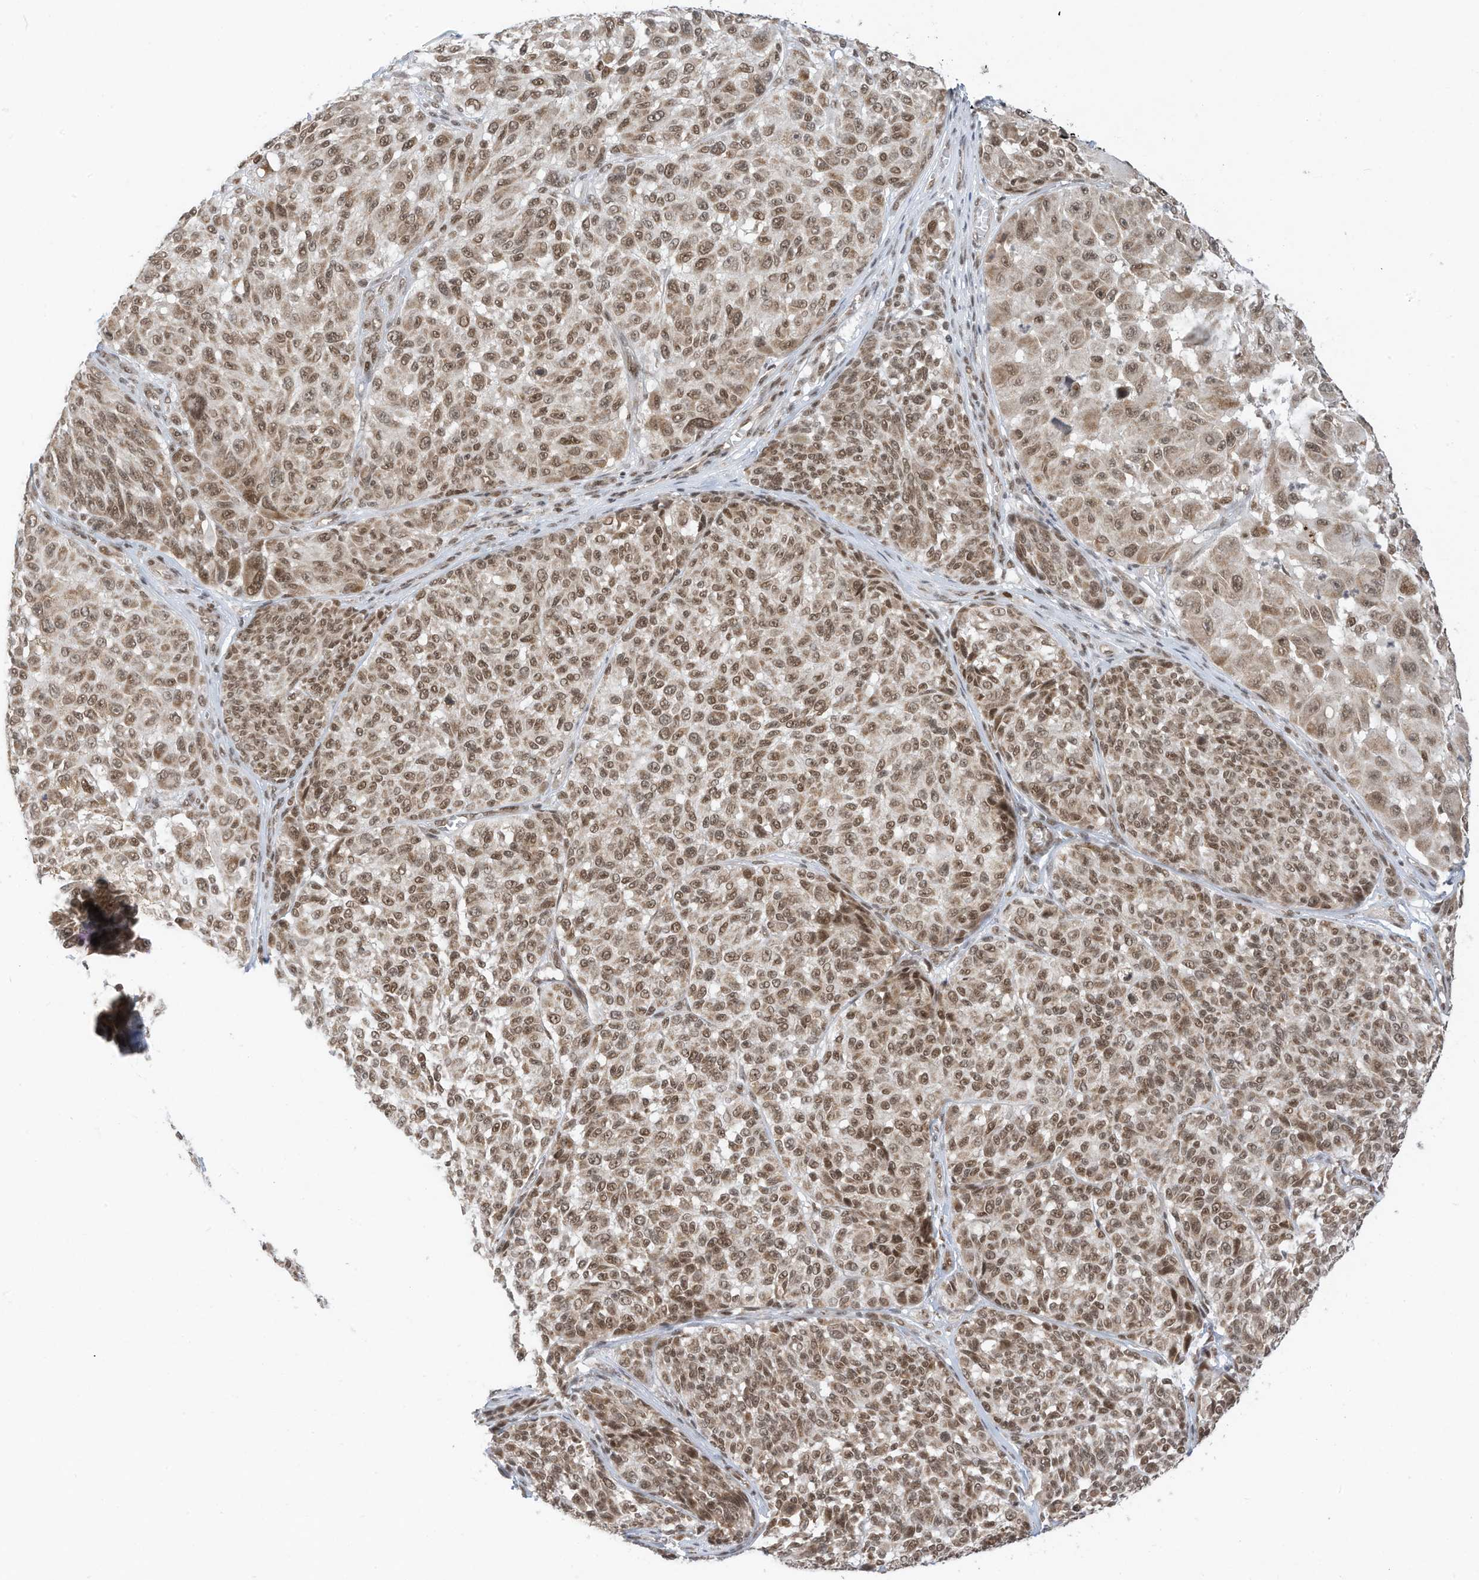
{"staining": {"intensity": "moderate", "quantity": ">75%", "location": "nuclear"}, "tissue": "melanoma", "cell_type": "Tumor cells", "image_type": "cancer", "snomed": [{"axis": "morphology", "description": "Malignant melanoma, NOS"}, {"axis": "topography", "description": "Skin"}], "caption": "Moderate nuclear staining for a protein is present in approximately >75% of tumor cells of malignant melanoma using IHC.", "gene": "AURKAIP1", "patient": {"sex": "male", "age": 83}}